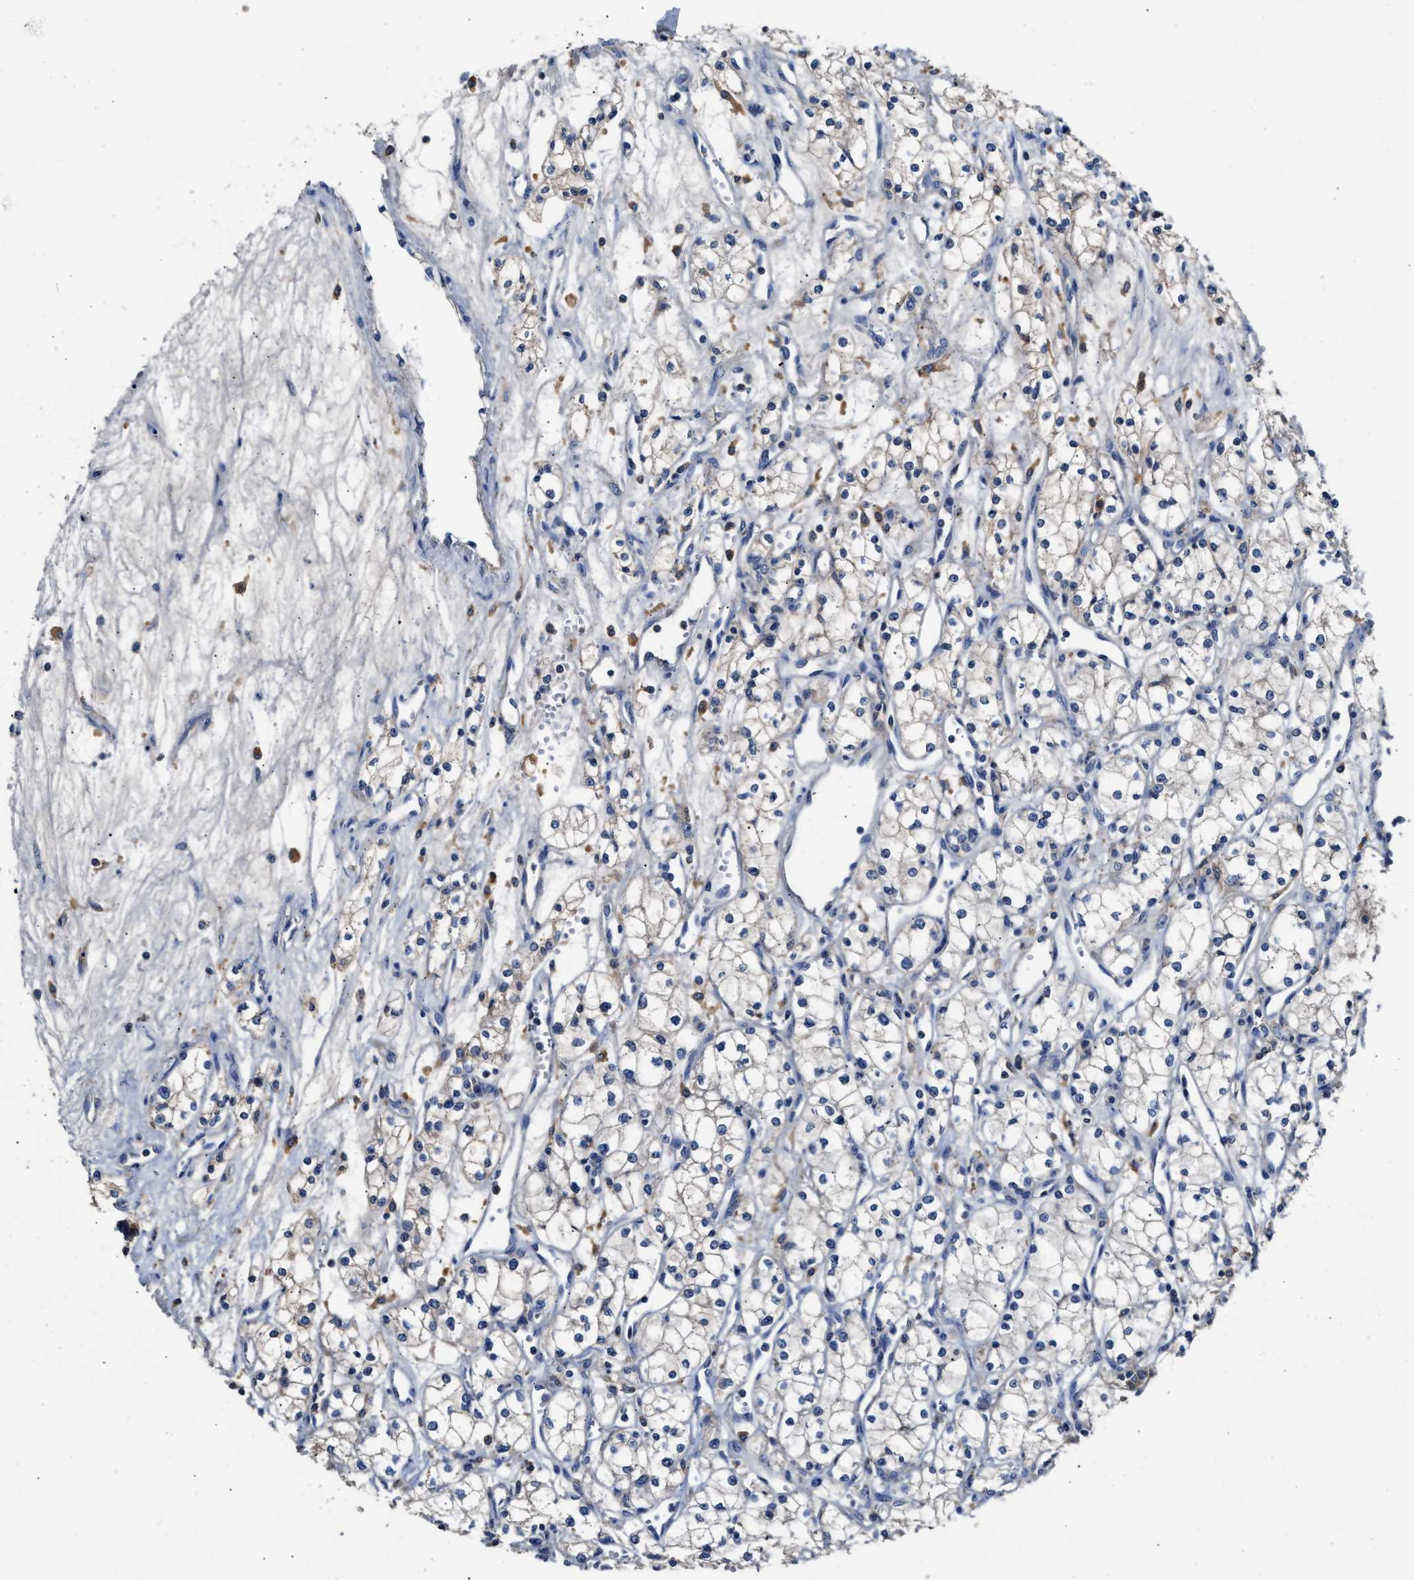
{"staining": {"intensity": "negative", "quantity": "none", "location": "none"}, "tissue": "renal cancer", "cell_type": "Tumor cells", "image_type": "cancer", "snomed": [{"axis": "morphology", "description": "Adenocarcinoma, NOS"}, {"axis": "topography", "description": "Kidney"}], "caption": "There is no significant staining in tumor cells of renal cancer (adenocarcinoma).", "gene": "SLCO2B1", "patient": {"sex": "male", "age": 59}}